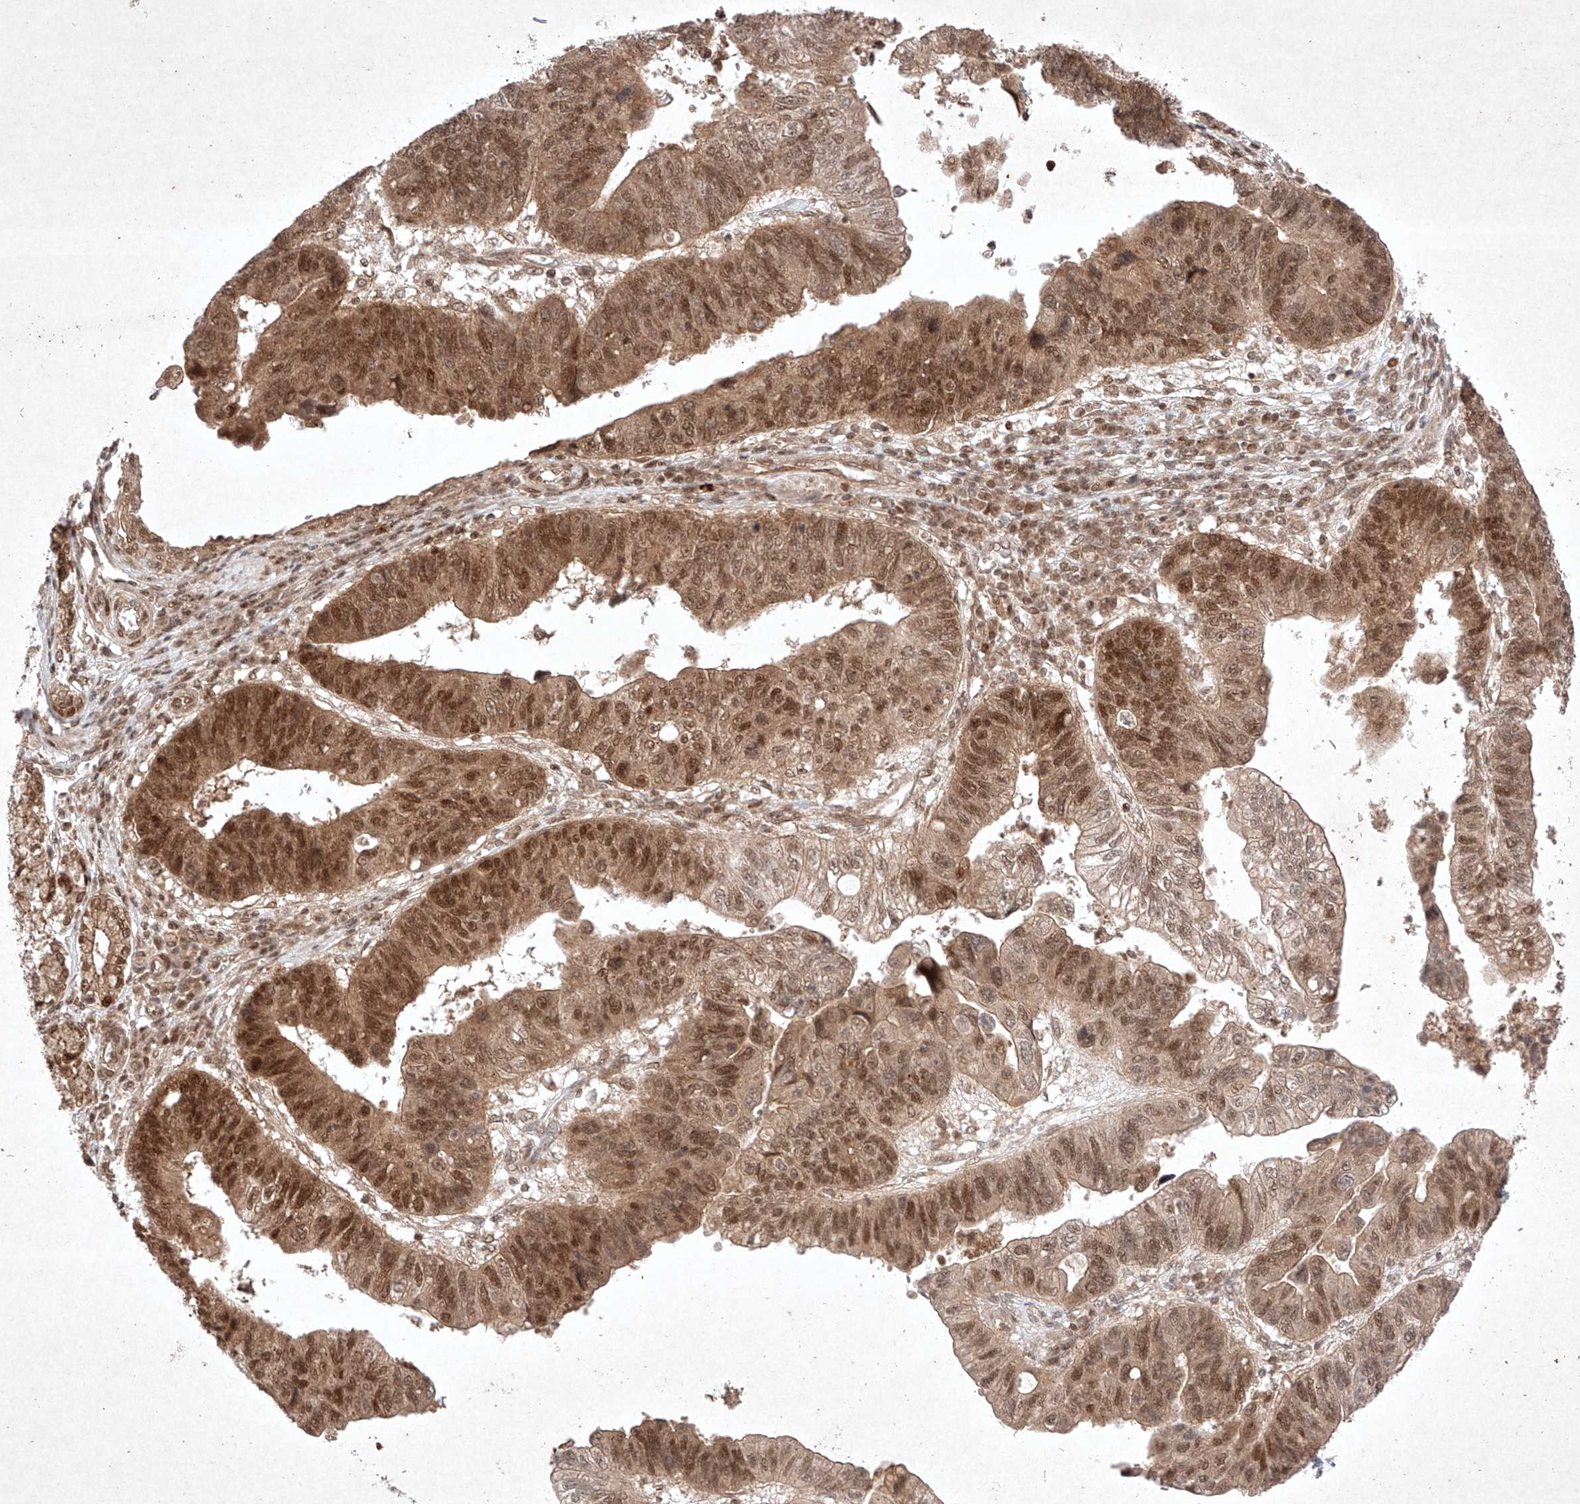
{"staining": {"intensity": "strong", "quantity": ">75%", "location": "cytoplasmic/membranous,nuclear"}, "tissue": "stomach cancer", "cell_type": "Tumor cells", "image_type": "cancer", "snomed": [{"axis": "morphology", "description": "Adenocarcinoma, NOS"}, {"axis": "topography", "description": "Stomach"}], "caption": "This micrograph exhibits immunohistochemistry staining of stomach cancer, with high strong cytoplasmic/membranous and nuclear expression in about >75% of tumor cells.", "gene": "RNF31", "patient": {"sex": "male", "age": 59}}